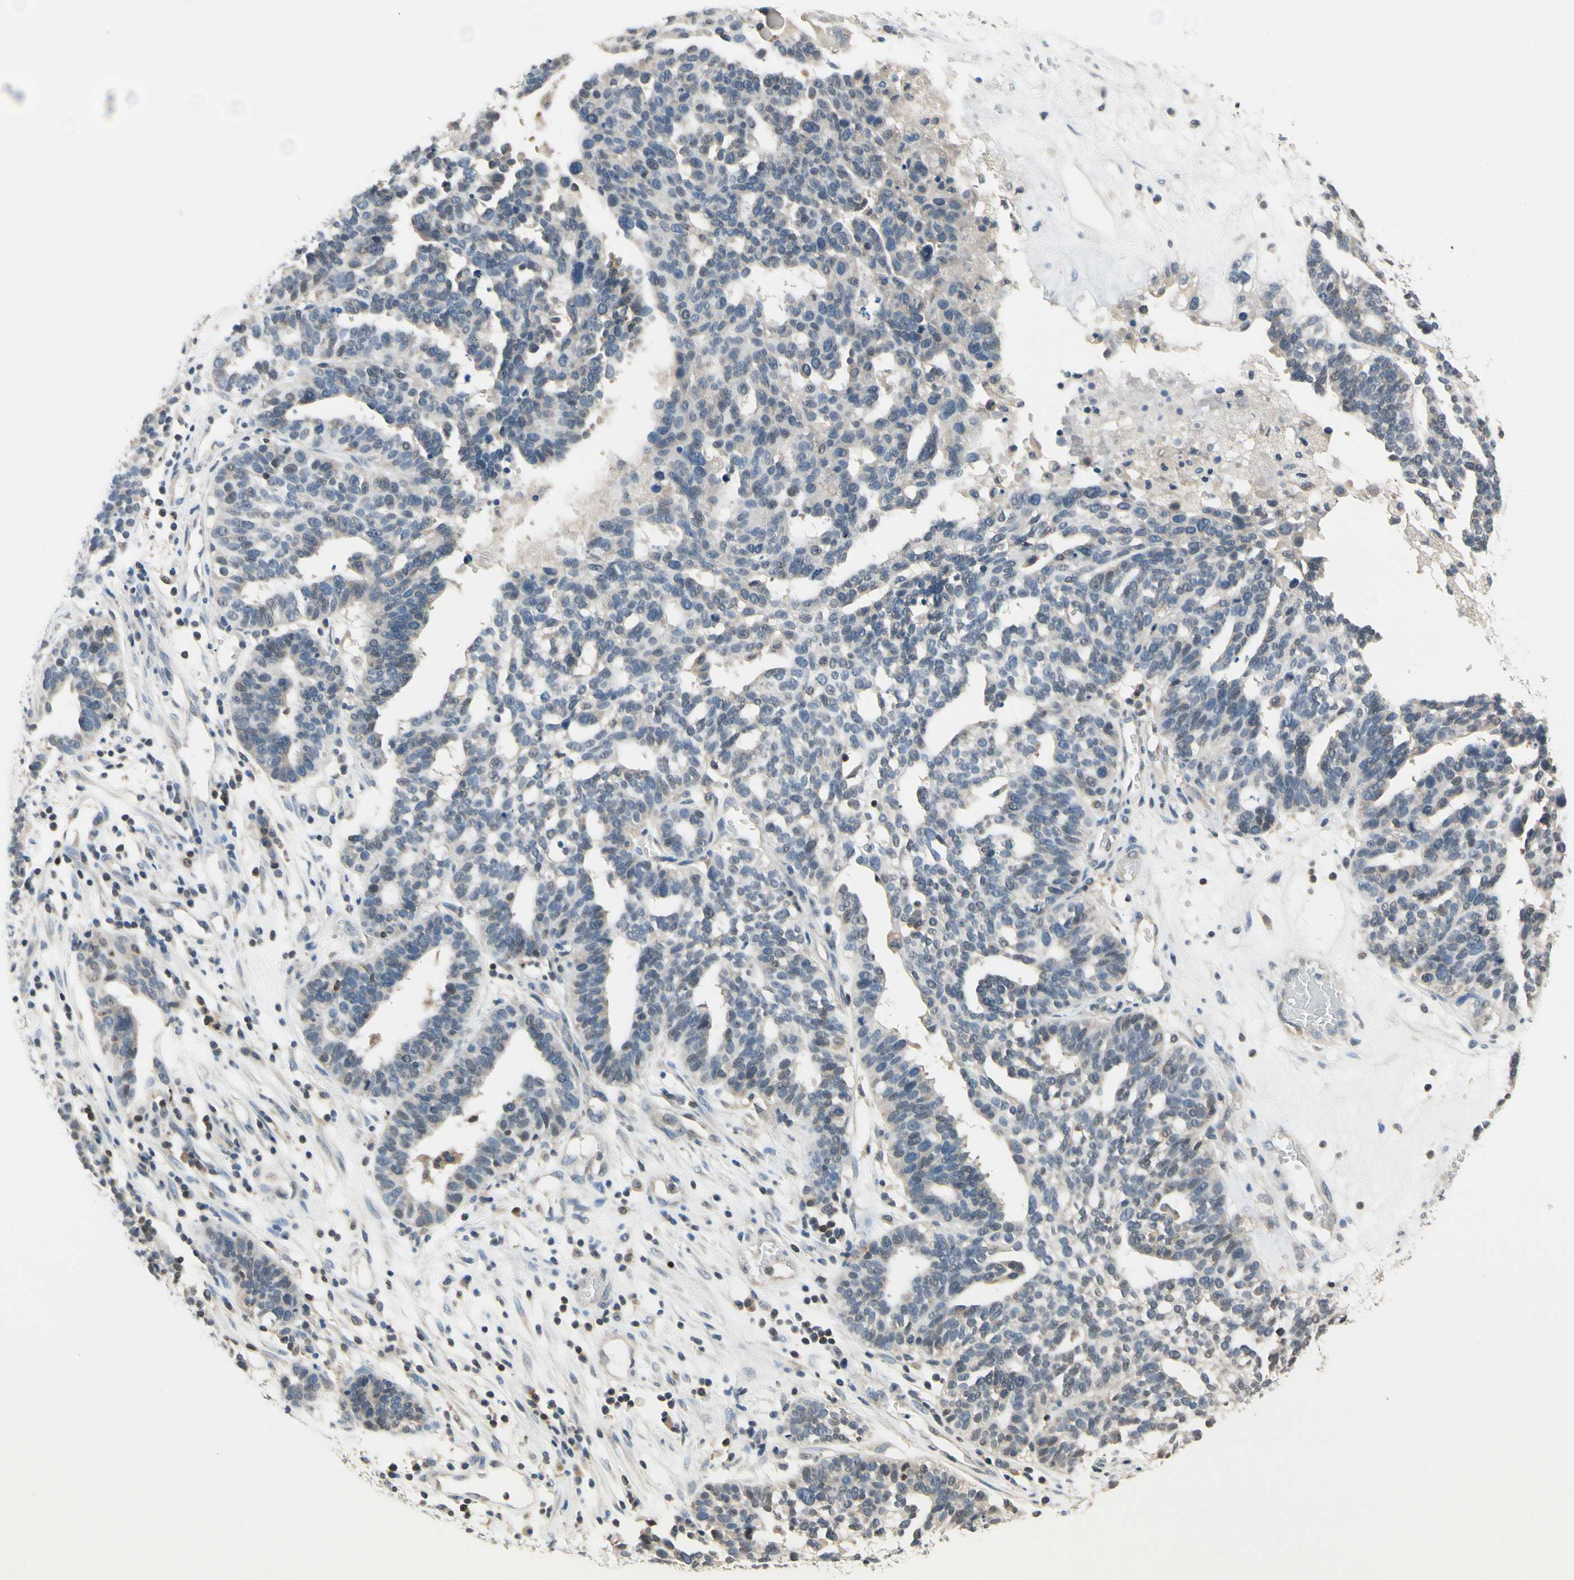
{"staining": {"intensity": "weak", "quantity": "<25%", "location": "cytoplasmic/membranous"}, "tissue": "ovarian cancer", "cell_type": "Tumor cells", "image_type": "cancer", "snomed": [{"axis": "morphology", "description": "Cystadenocarcinoma, serous, NOS"}, {"axis": "topography", "description": "Ovary"}], "caption": "Immunohistochemical staining of human ovarian serous cystadenocarcinoma reveals no significant expression in tumor cells.", "gene": "NFATC2", "patient": {"sex": "female", "age": 59}}